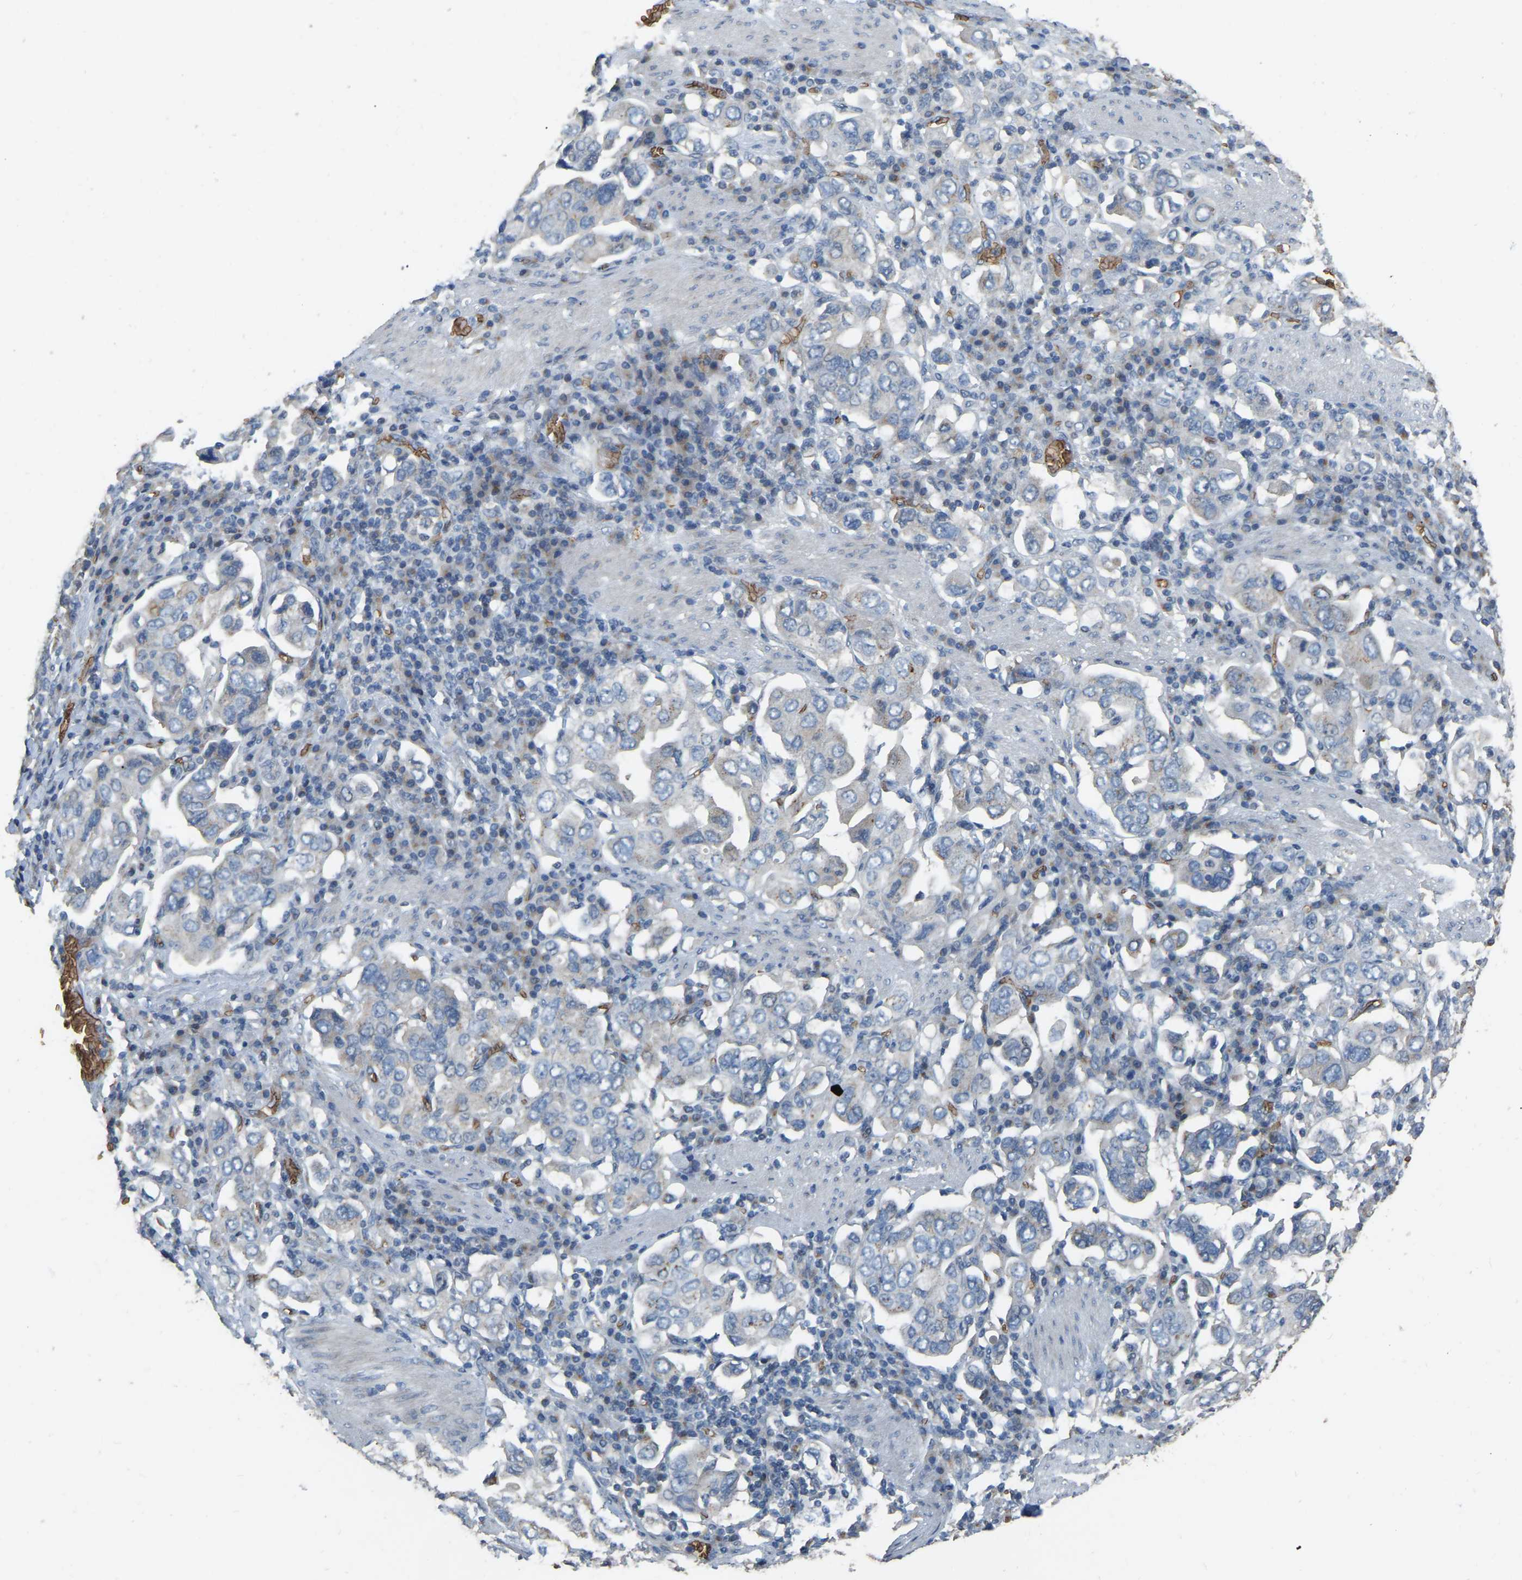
{"staining": {"intensity": "weak", "quantity": "<25%", "location": "cytoplasmic/membranous"}, "tissue": "stomach cancer", "cell_type": "Tumor cells", "image_type": "cancer", "snomed": [{"axis": "morphology", "description": "Adenocarcinoma, NOS"}, {"axis": "topography", "description": "Stomach, upper"}], "caption": "IHC of stomach cancer (adenocarcinoma) reveals no expression in tumor cells.", "gene": "CFAP298", "patient": {"sex": "male", "age": 62}}